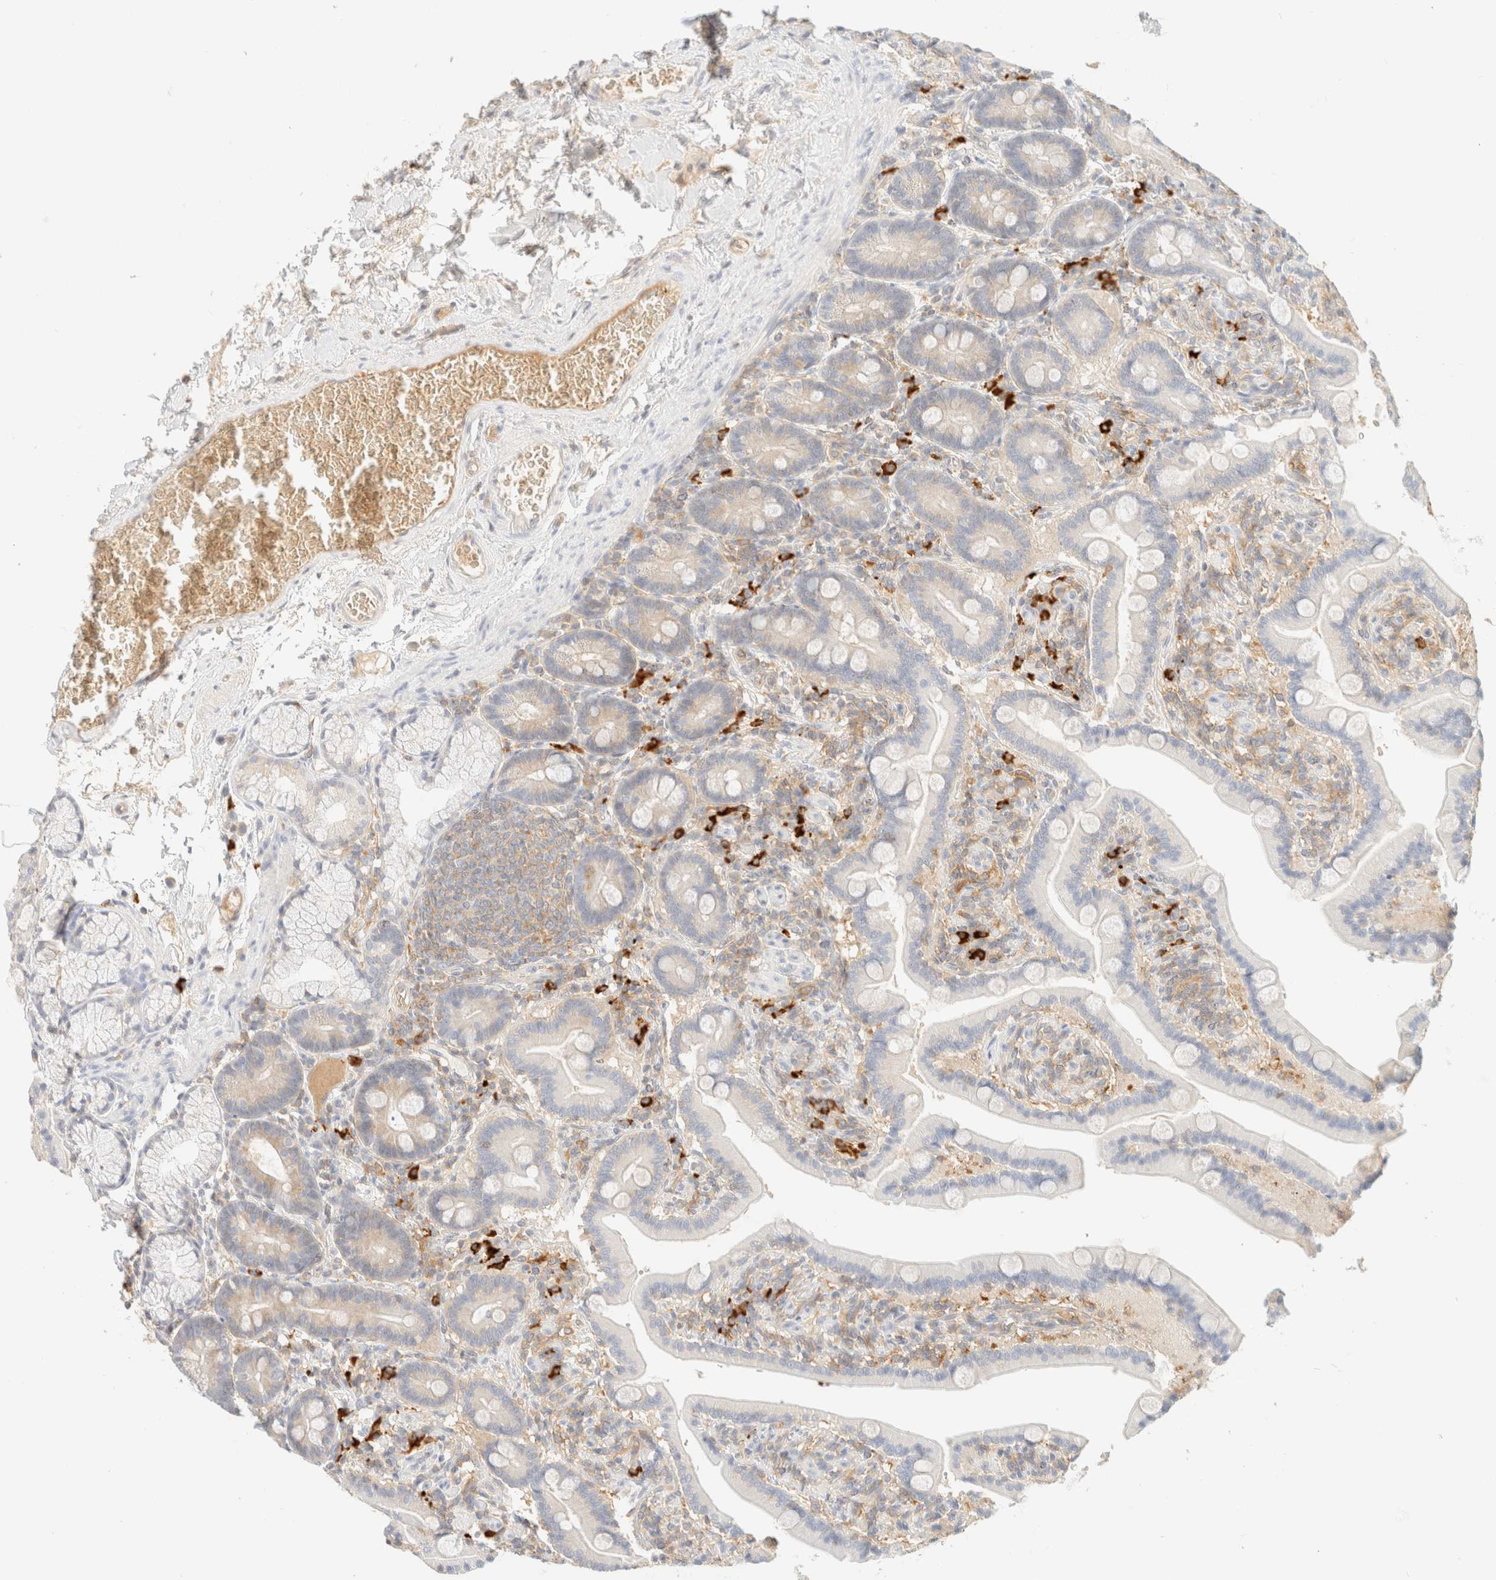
{"staining": {"intensity": "weak", "quantity": "<25%", "location": "cytoplasmic/membranous"}, "tissue": "duodenum", "cell_type": "Glandular cells", "image_type": "normal", "snomed": [{"axis": "morphology", "description": "Normal tissue, NOS"}, {"axis": "topography", "description": "Duodenum"}], "caption": "DAB (3,3'-diaminobenzidine) immunohistochemical staining of unremarkable duodenum displays no significant staining in glandular cells. (Brightfield microscopy of DAB immunohistochemistry at high magnification).", "gene": "FHOD1", "patient": {"sex": "male", "age": 54}}